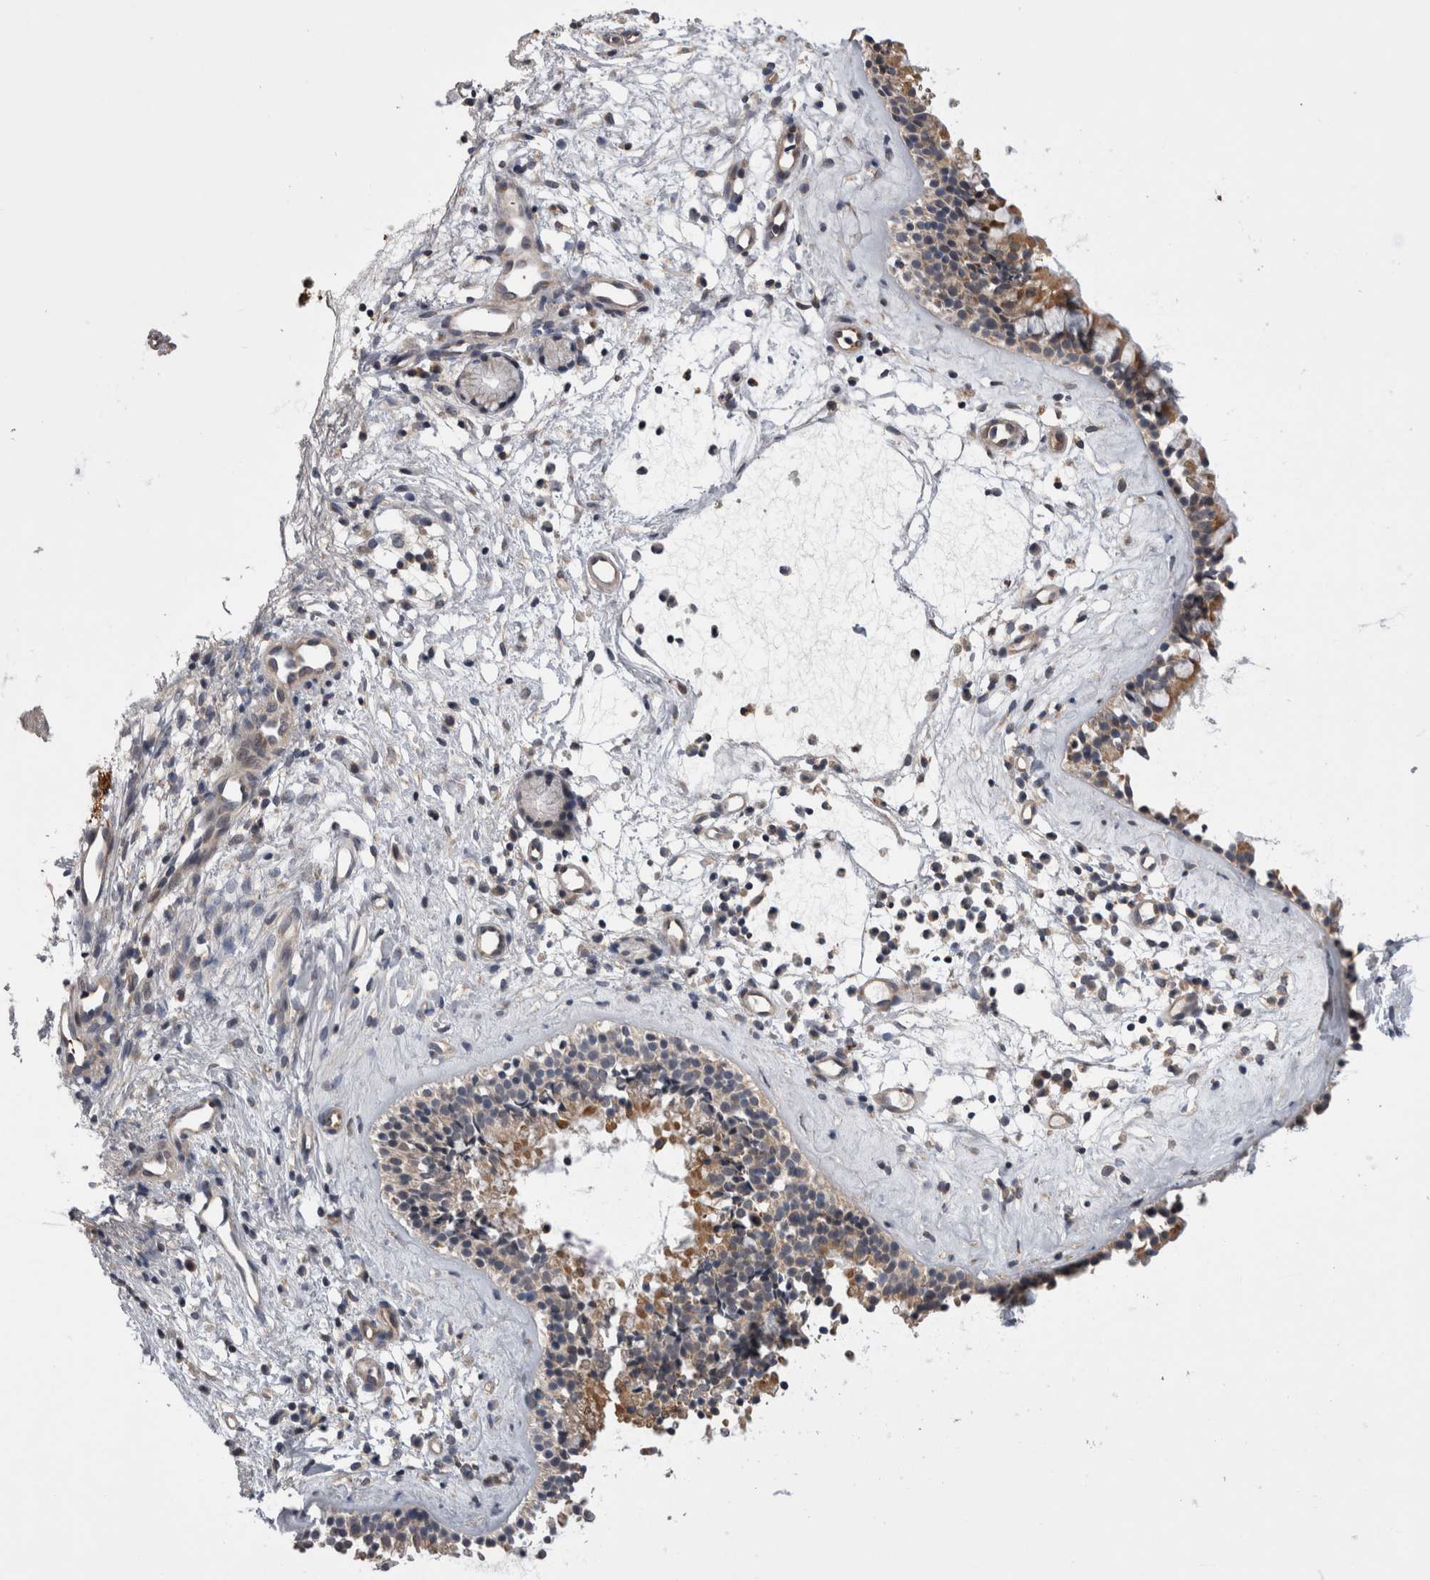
{"staining": {"intensity": "moderate", "quantity": ">75%", "location": "cytoplasmic/membranous"}, "tissue": "nasopharynx", "cell_type": "Respiratory epithelial cells", "image_type": "normal", "snomed": [{"axis": "morphology", "description": "Normal tissue, NOS"}, {"axis": "topography", "description": "Nasopharynx"}], "caption": "Respiratory epithelial cells exhibit medium levels of moderate cytoplasmic/membranous staining in about >75% of cells in benign human nasopharynx.", "gene": "ARHGAP29", "patient": {"sex": "female", "age": 42}}